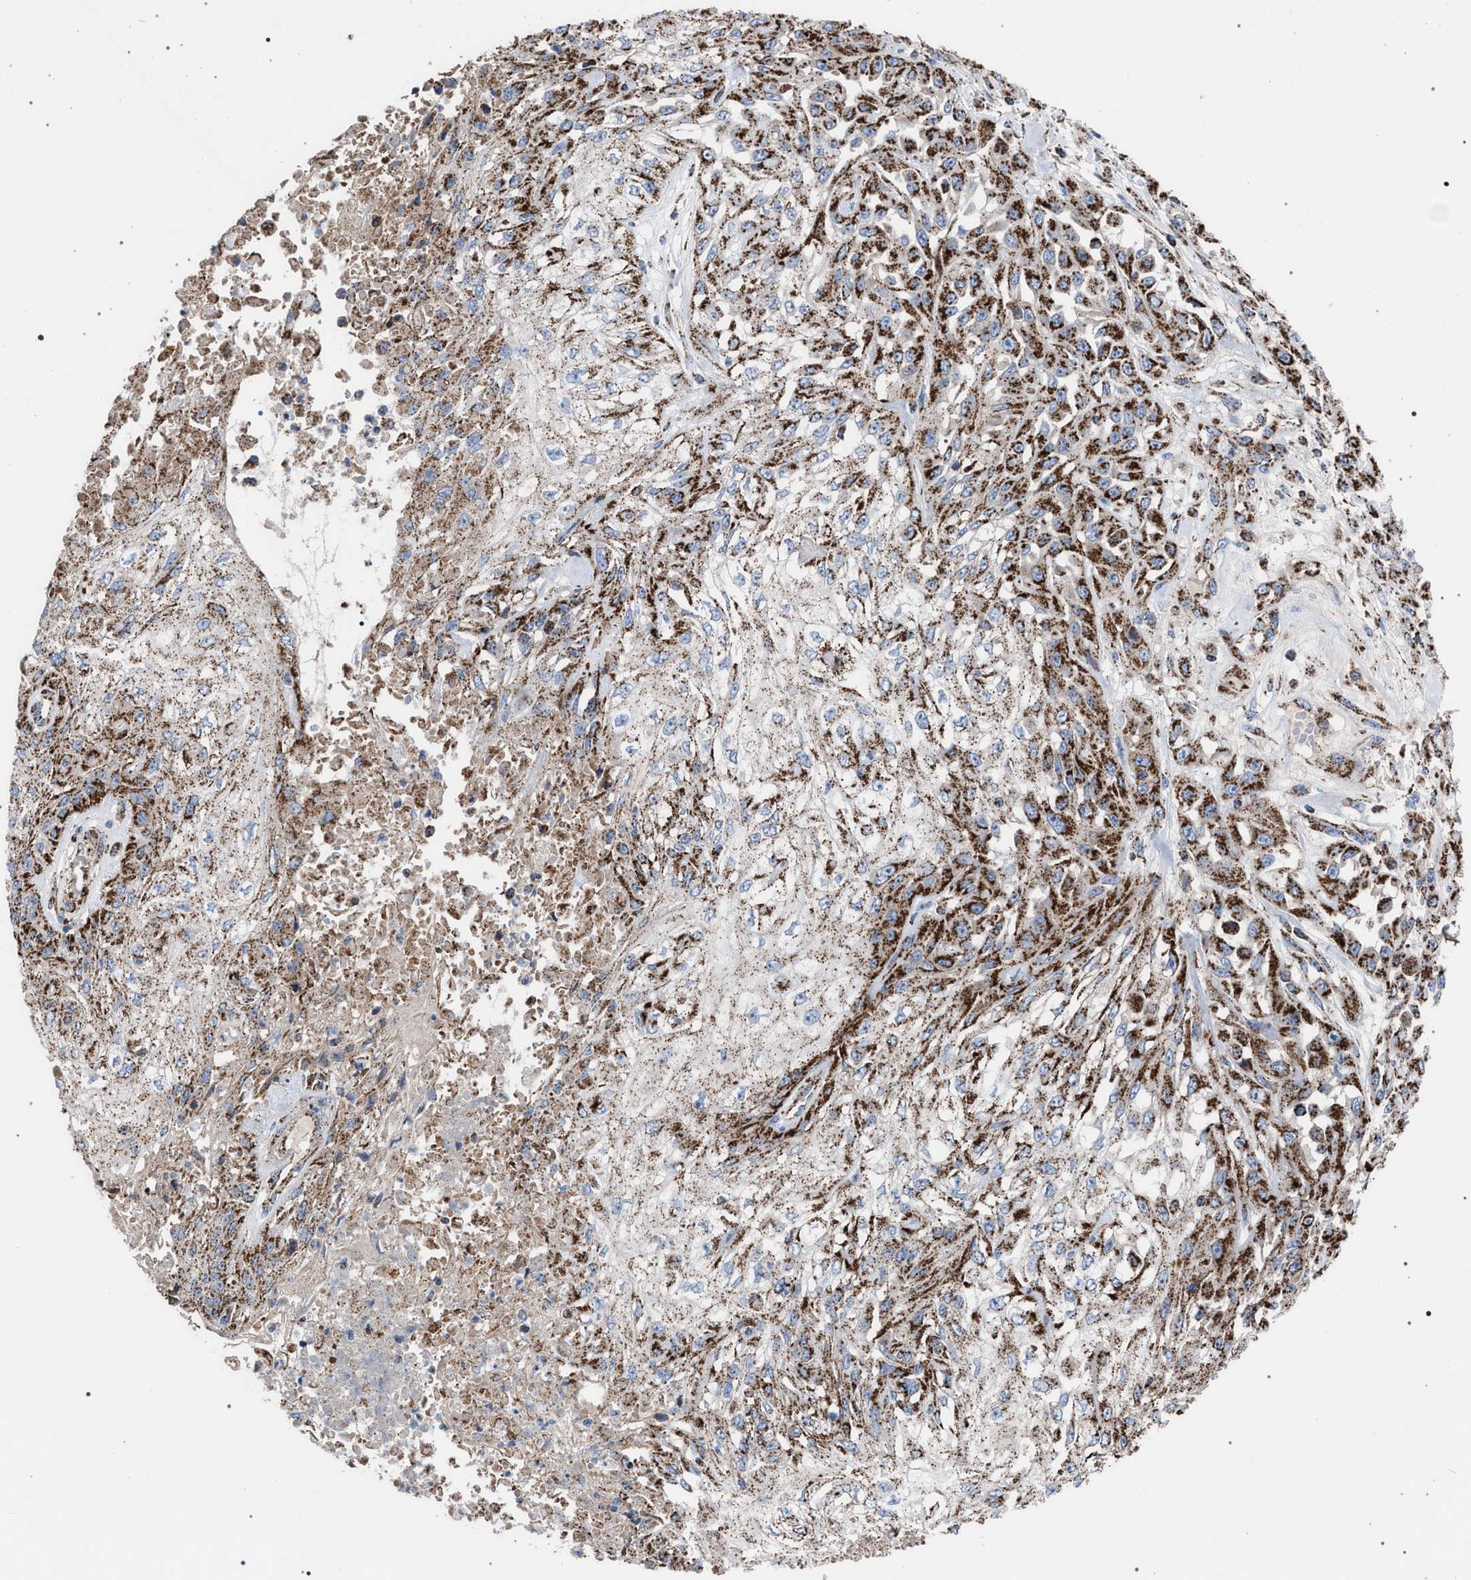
{"staining": {"intensity": "moderate", "quantity": ">75%", "location": "cytoplasmic/membranous"}, "tissue": "skin cancer", "cell_type": "Tumor cells", "image_type": "cancer", "snomed": [{"axis": "morphology", "description": "Squamous cell carcinoma, NOS"}, {"axis": "morphology", "description": "Squamous cell carcinoma, metastatic, NOS"}, {"axis": "topography", "description": "Skin"}, {"axis": "topography", "description": "Lymph node"}], "caption": "Tumor cells display medium levels of moderate cytoplasmic/membranous positivity in approximately >75% of cells in human skin squamous cell carcinoma. The protein is shown in brown color, while the nuclei are stained blue.", "gene": "VPS13A", "patient": {"sex": "male", "age": 75}}